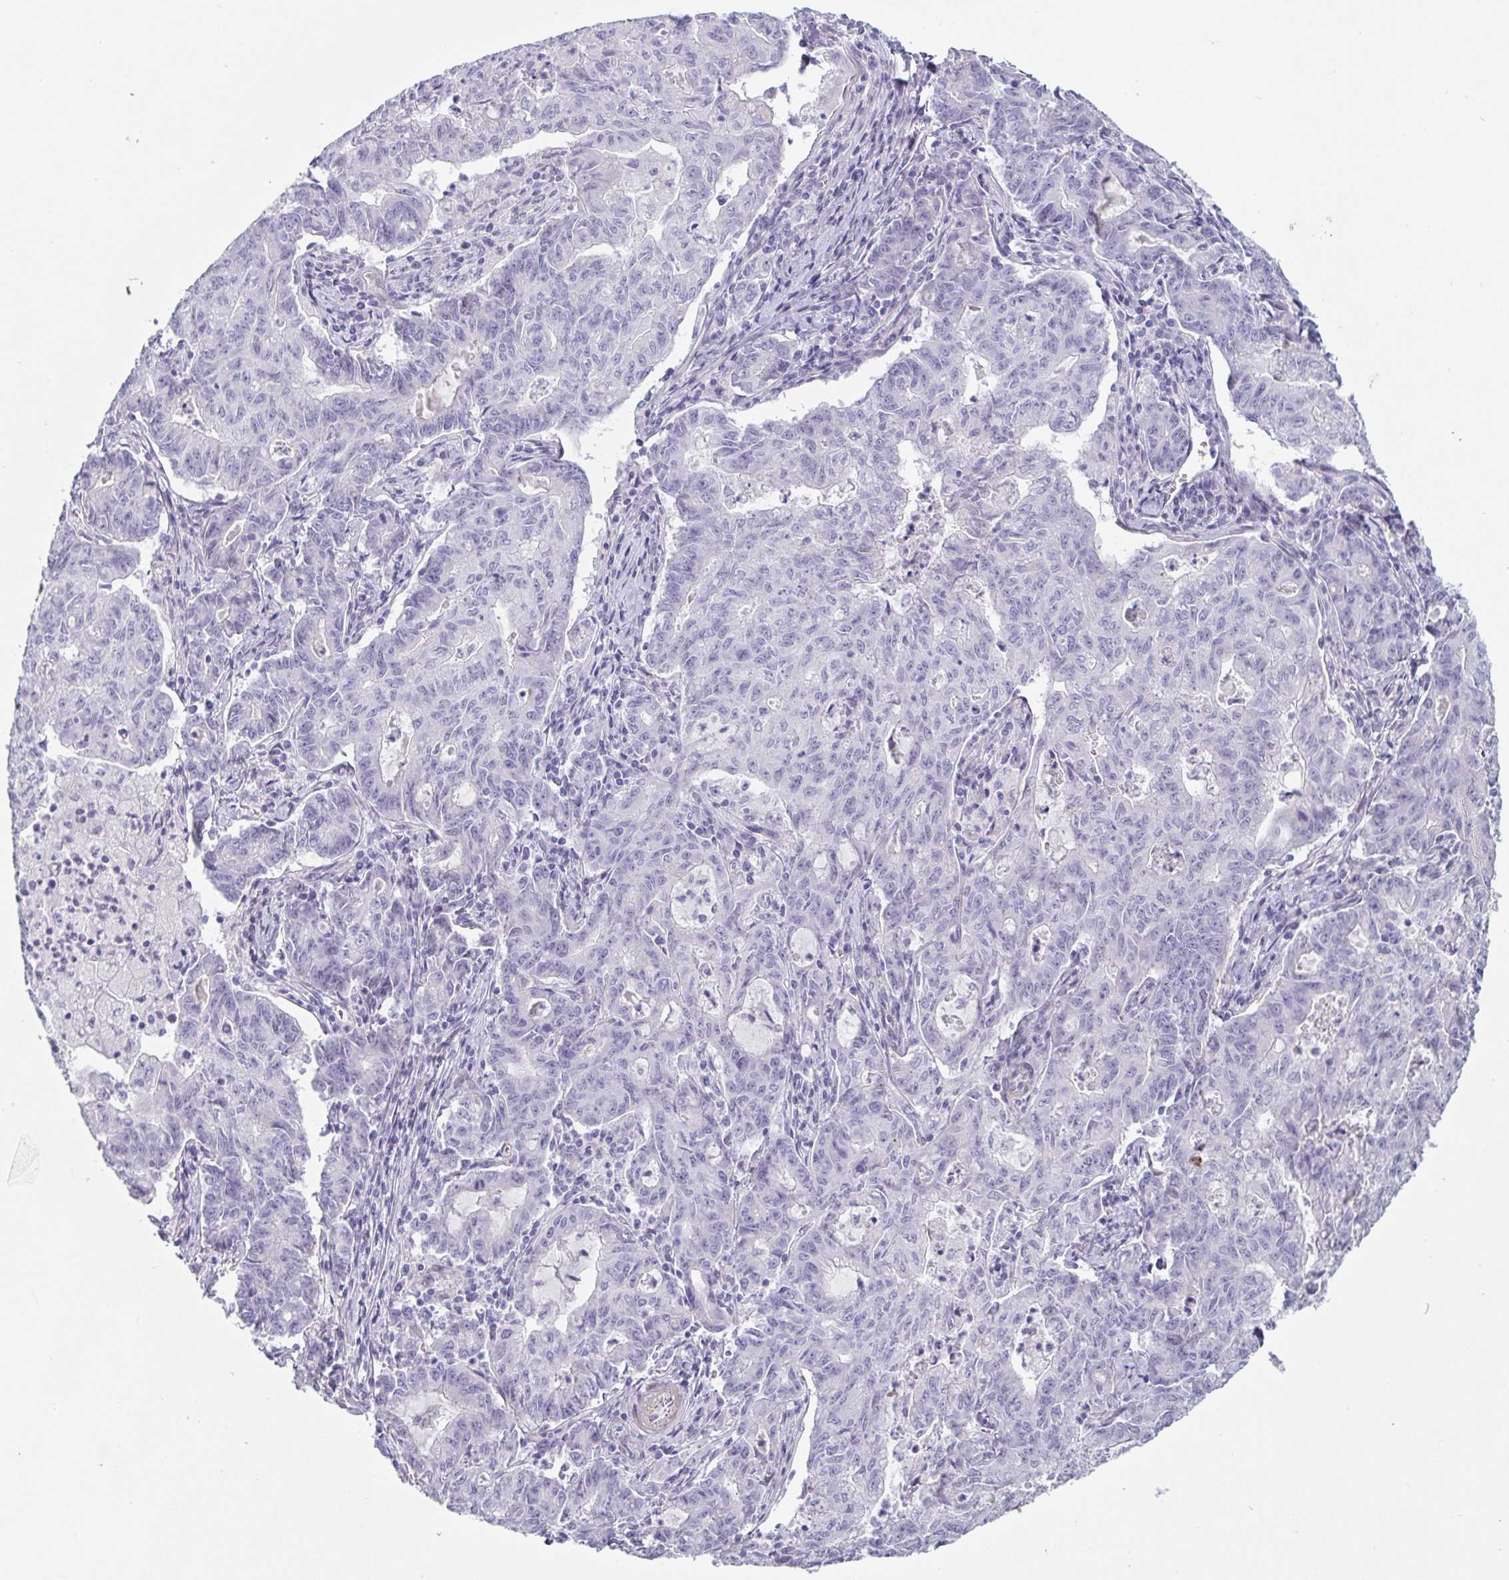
{"staining": {"intensity": "negative", "quantity": "none", "location": "none"}, "tissue": "stomach cancer", "cell_type": "Tumor cells", "image_type": "cancer", "snomed": [{"axis": "morphology", "description": "Adenocarcinoma, NOS"}, {"axis": "topography", "description": "Stomach, upper"}], "caption": "DAB (3,3'-diaminobenzidine) immunohistochemical staining of stomach cancer exhibits no significant staining in tumor cells.", "gene": "OR5P3", "patient": {"sex": "female", "age": 79}}